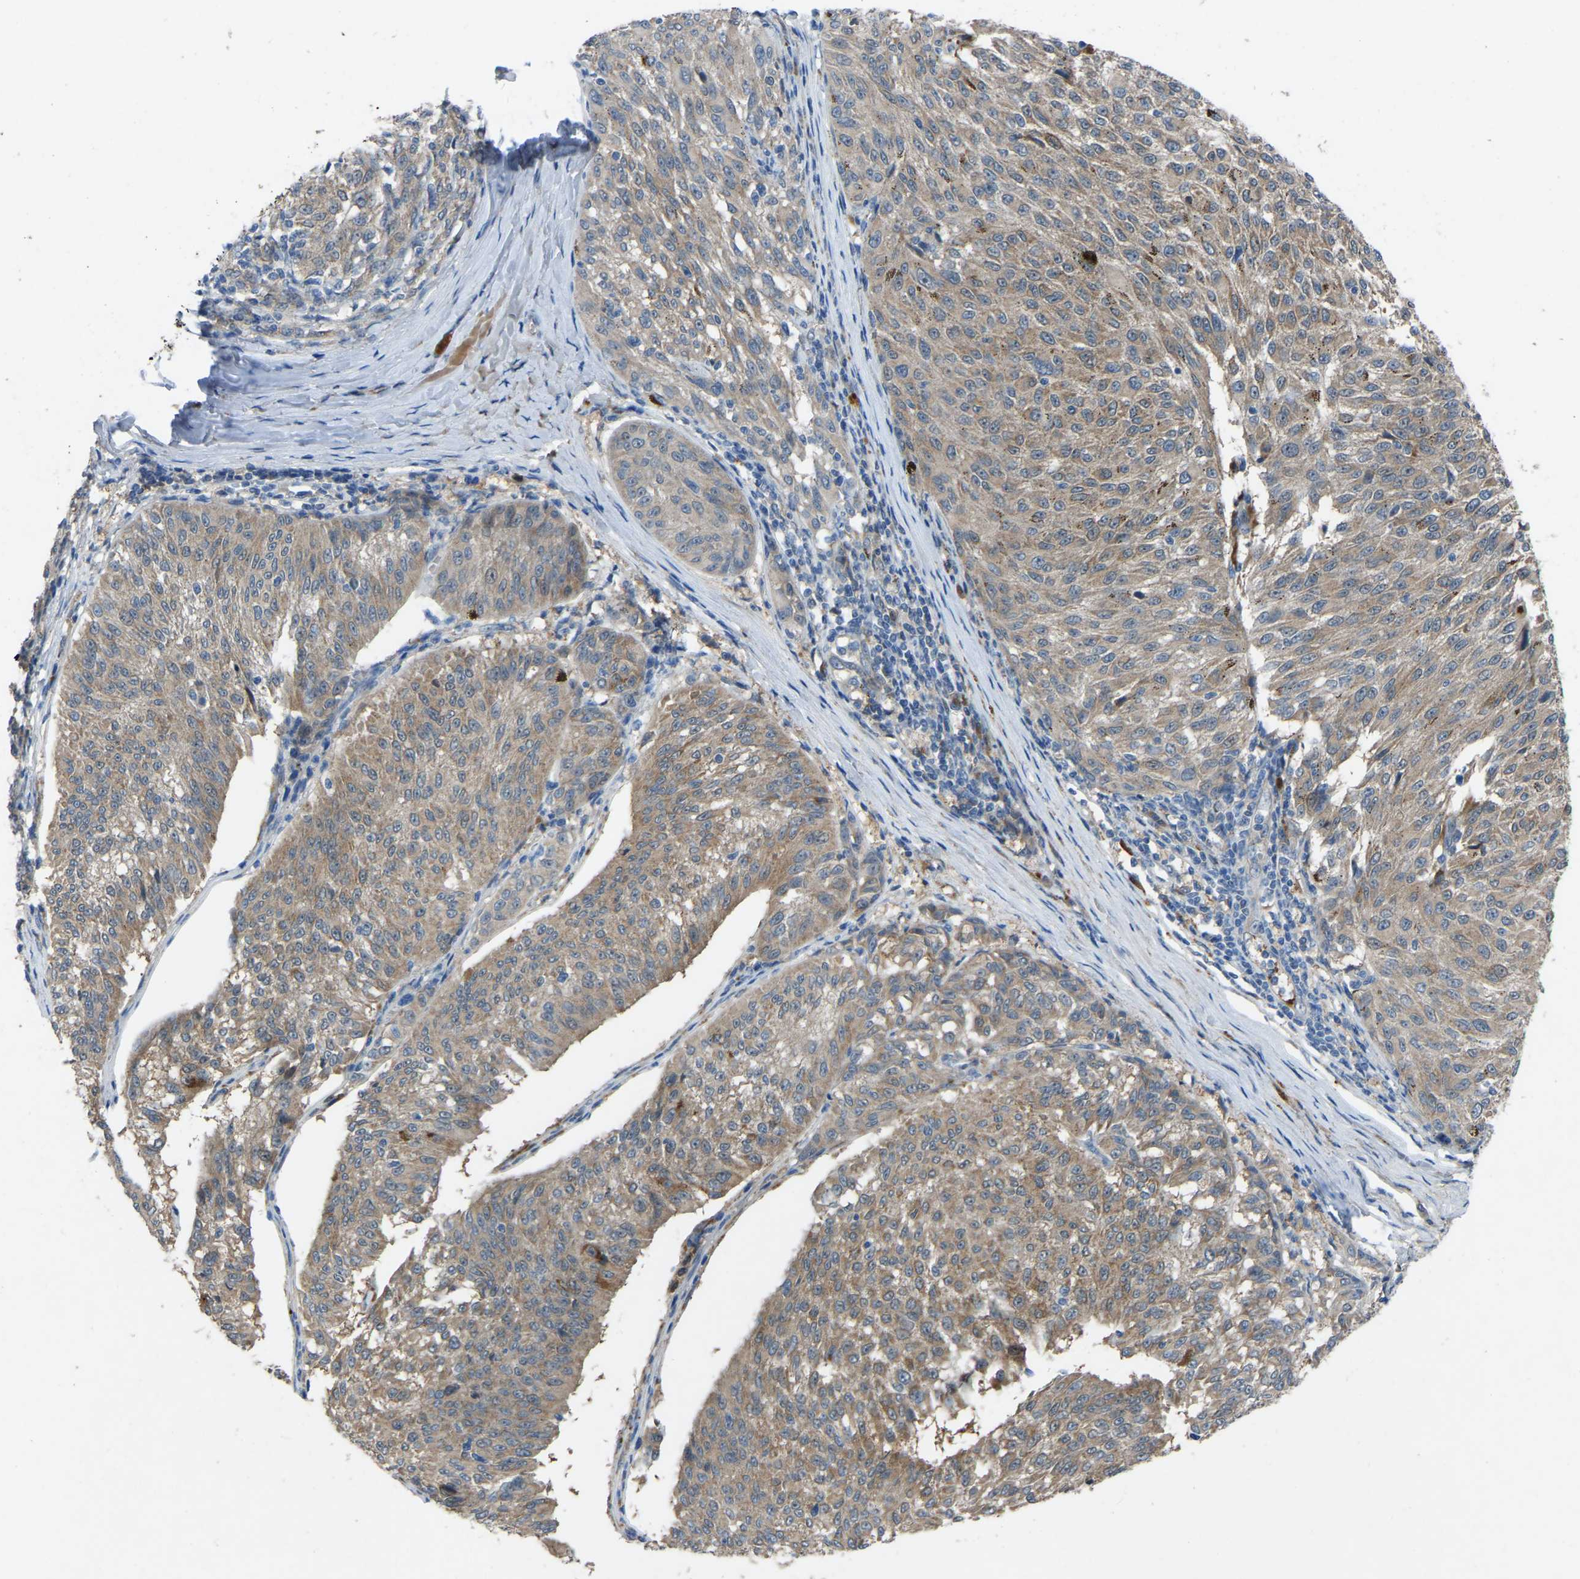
{"staining": {"intensity": "moderate", "quantity": ">75%", "location": "cytoplasmic/membranous"}, "tissue": "melanoma", "cell_type": "Tumor cells", "image_type": "cancer", "snomed": [{"axis": "morphology", "description": "Malignant melanoma, NOS"}, {"axis": "topography", "description": "Skin"}], "caption": "Malignant melanoma stained with immunohistochemistry (IHC) displays moderate cytoplasmic/membranous staining in about >75% of tumor cells.", "gene": "FHIT", "patient": {"sex": "female", "age": 72}}